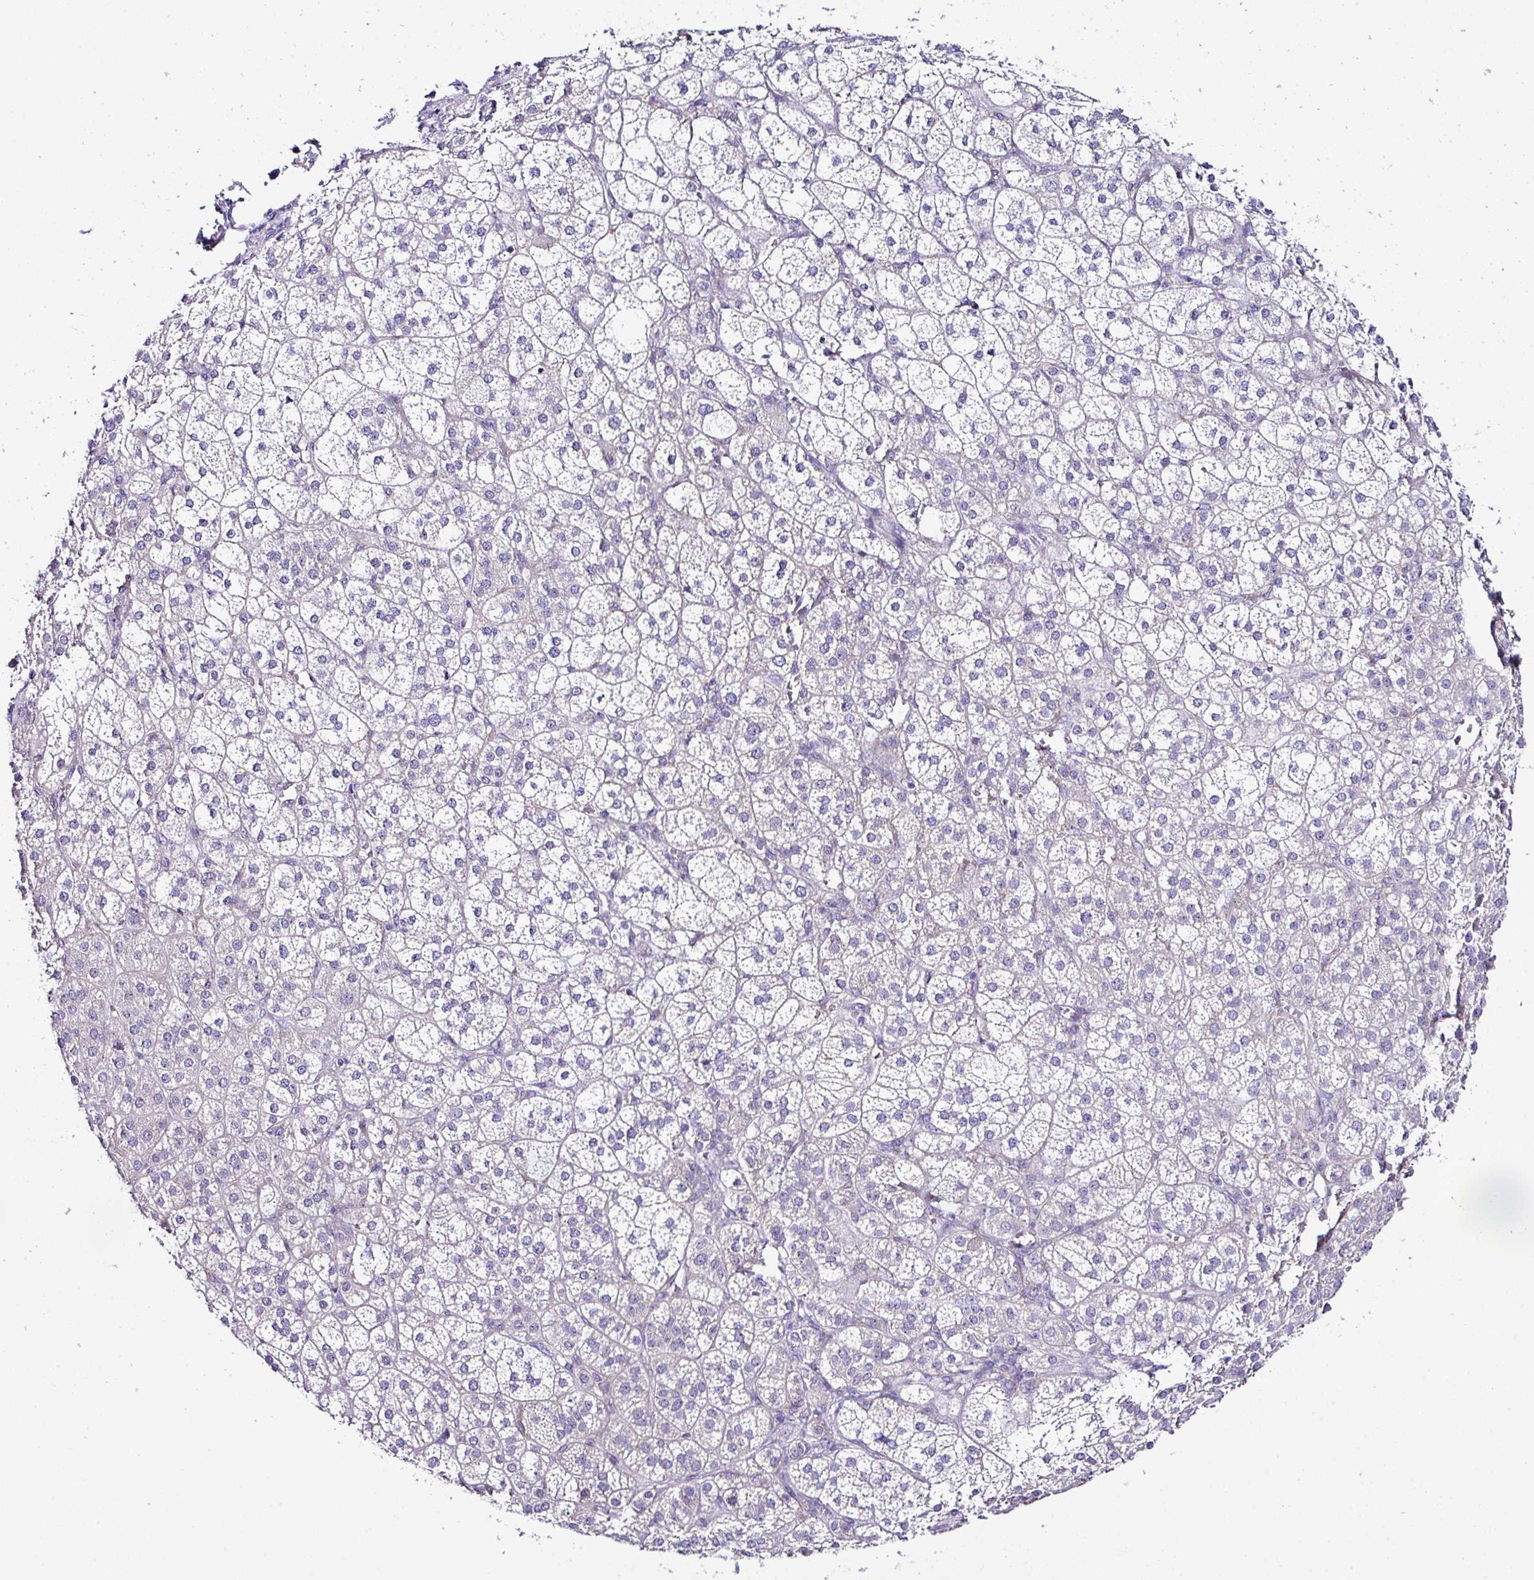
{"staining": {"intensity": "weak", "quantity": "<25%", "location": "cytoplasmic/membranous"}, "tissue": "adrenal gland", "cell_type": "Glandular cells", "image_type": "normal", "snomed": [{"axis": "morphology", "description": "Normal tissue, NOS"}, {"axis": "topography", "description": "Adrenal gland"}], "caption": "Histopathology image shows no significant protein staining in glandular cells of unremarkable adrenal gland. (DAB immunohistochemistry, high magnification).", "gene": "OR4P4", "patient": {"sex": "female", "age": 60}}